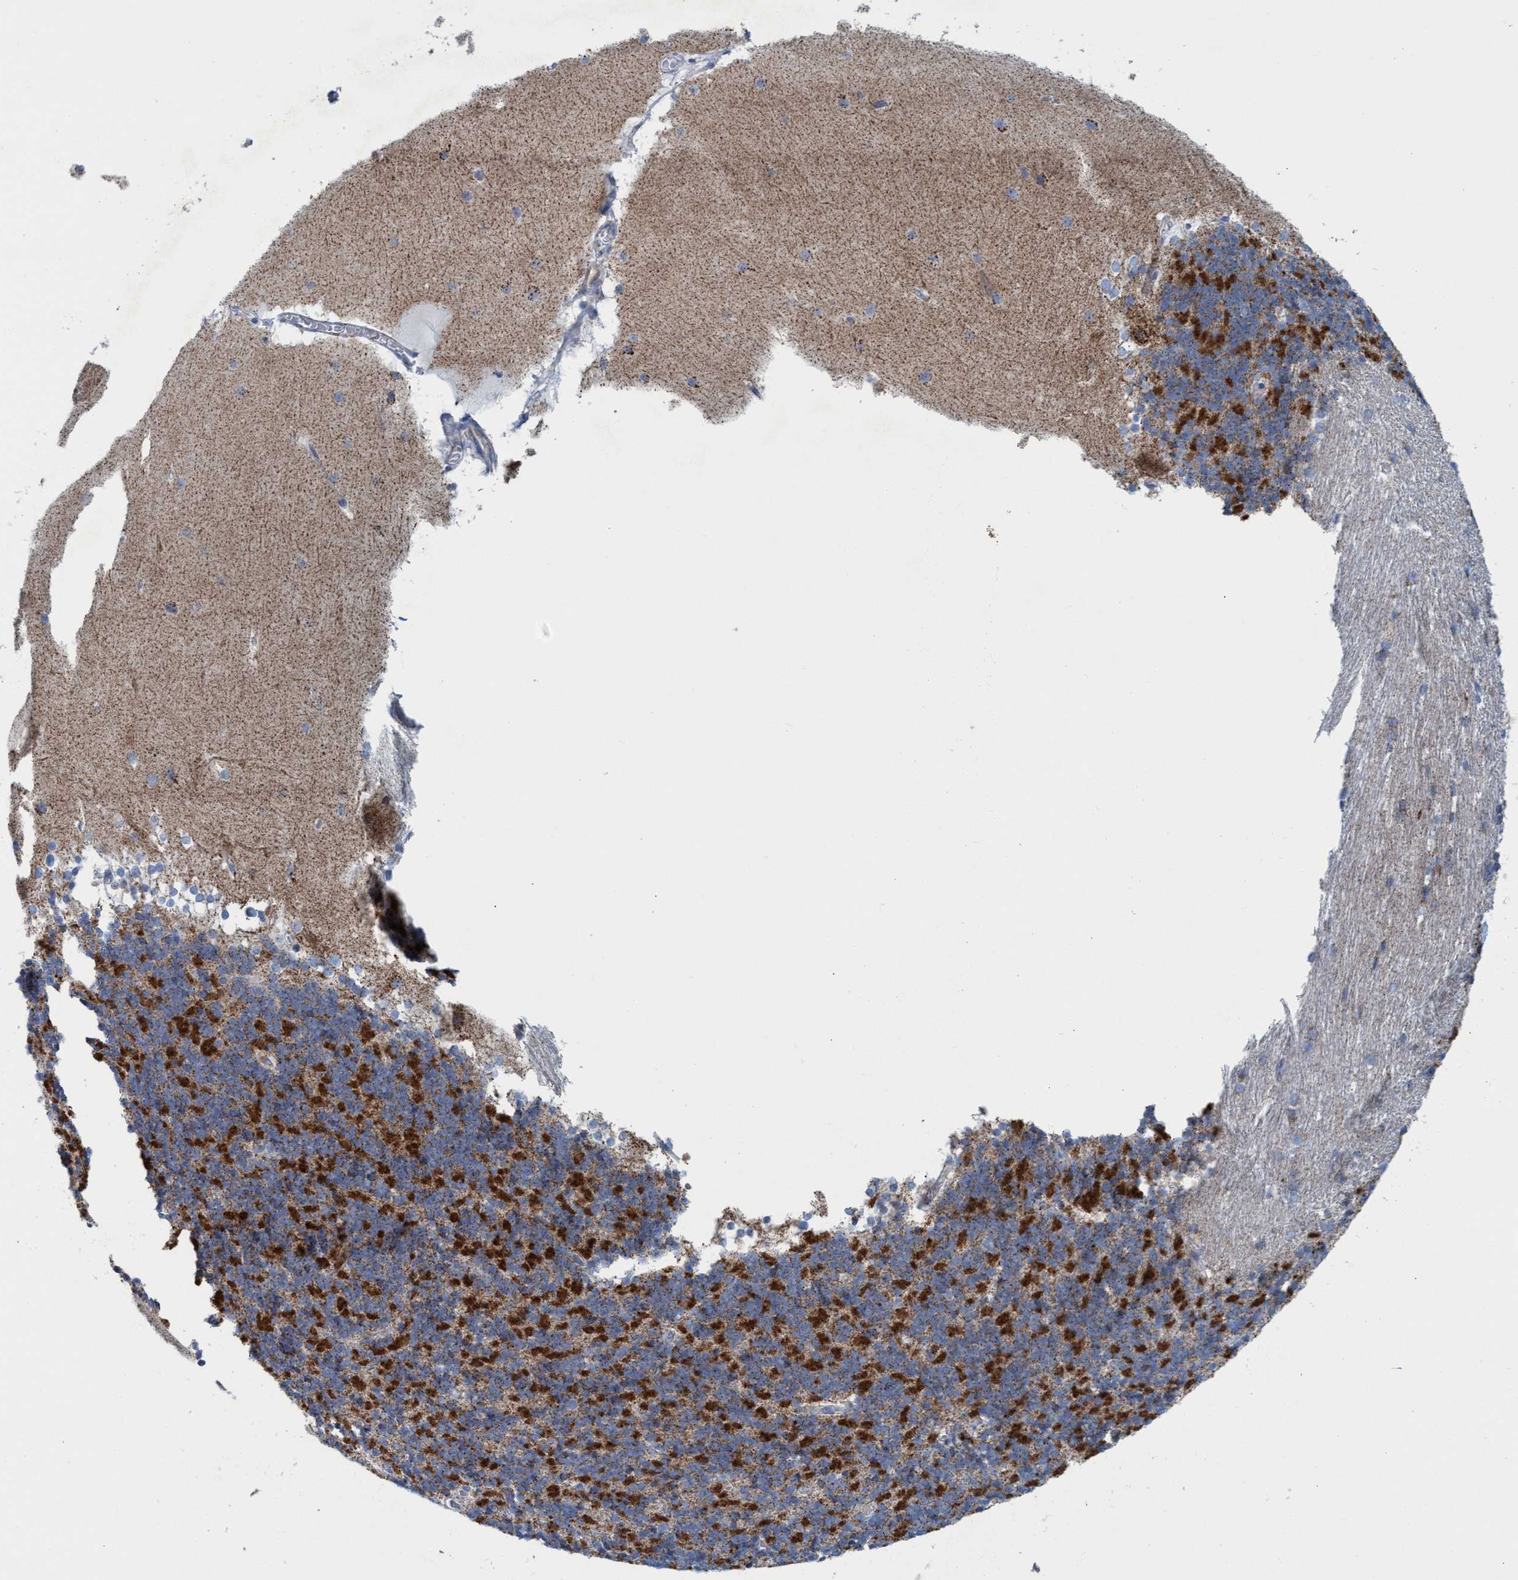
{"staining": {"intensity": "strong", "quantity": "25%-75%", "location": "cytoplasmic/membranous"}, "tissue": "cerebellum", "cell_type": "Cells in granular layer", "image_type": "normal", "snomed": [{"axis": "morphology", "description": "Normal tissue, NOS"}, {"axis": "topography", "description": "Cerebellum"}], "caption": "The immunohistochemical stain labels strong cytoplasmic/membranous staining in cells in granular layer of normal cerebellum. (DAB (3,3'-diaminobenzidine) IHC, brown staining for protein, blue staining for nuclei).", "gene": "GGA3", "patient": {"sex": "female", "age": 19}}